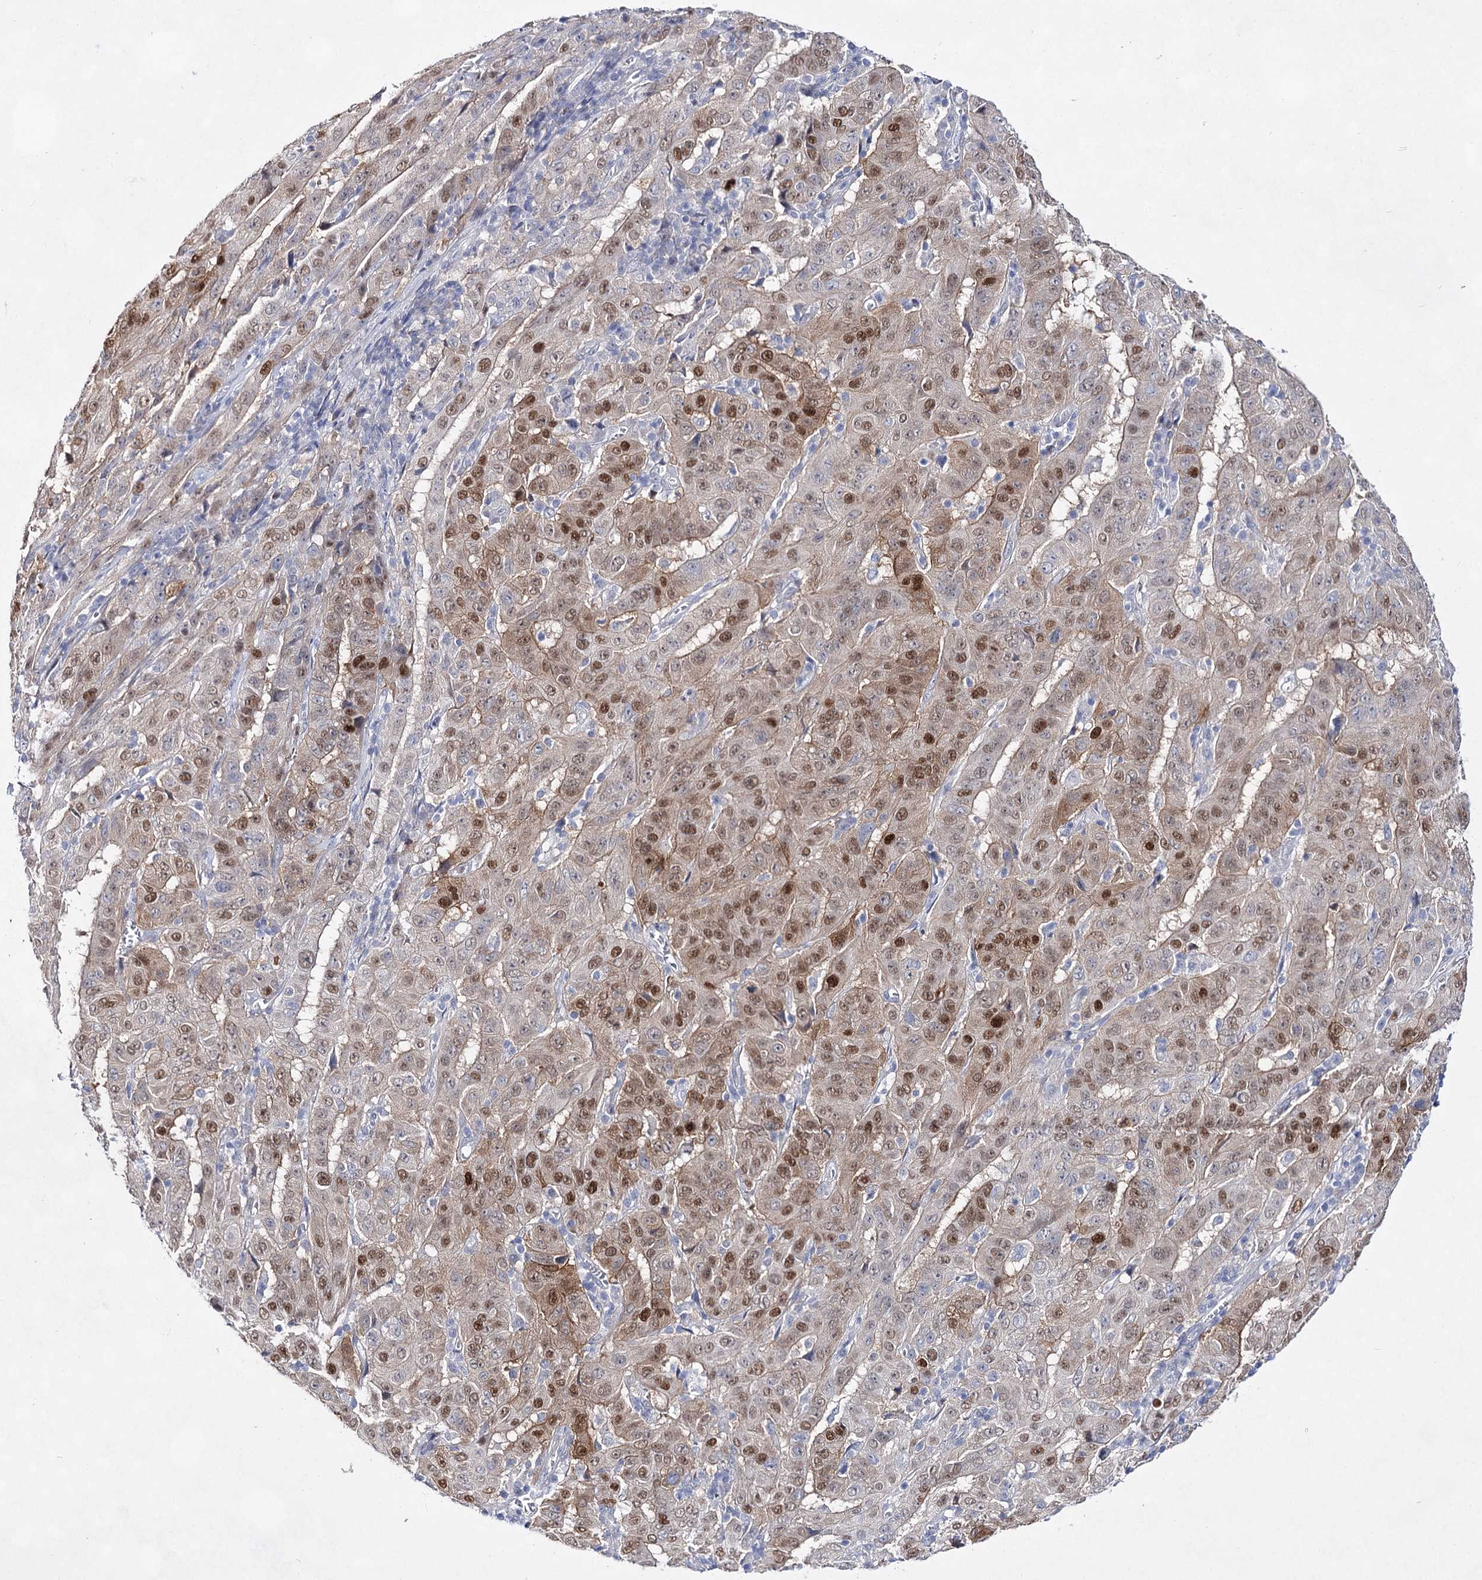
{"staining": {"intensity": "moderate", "quantity": ">75%", "location": "nuclear"}, "tissue": "pancreatic cancer", "cell_type": "Tumor cells", "image_type": "cancer", "snomed": [{"axis": "morphology", "description": "Adenocarcinoma, NOS"}, {"axis": "topography", "description": "Pancreas"}], "caption": "Immunohistochemical staining of pancreatic adenocarcinoma shows medium levels of moderate nuclear protein expression in approximately >75% of tumor cells.", "gene": "UGDH", "patient": {"sex": "male", "age": 63}}